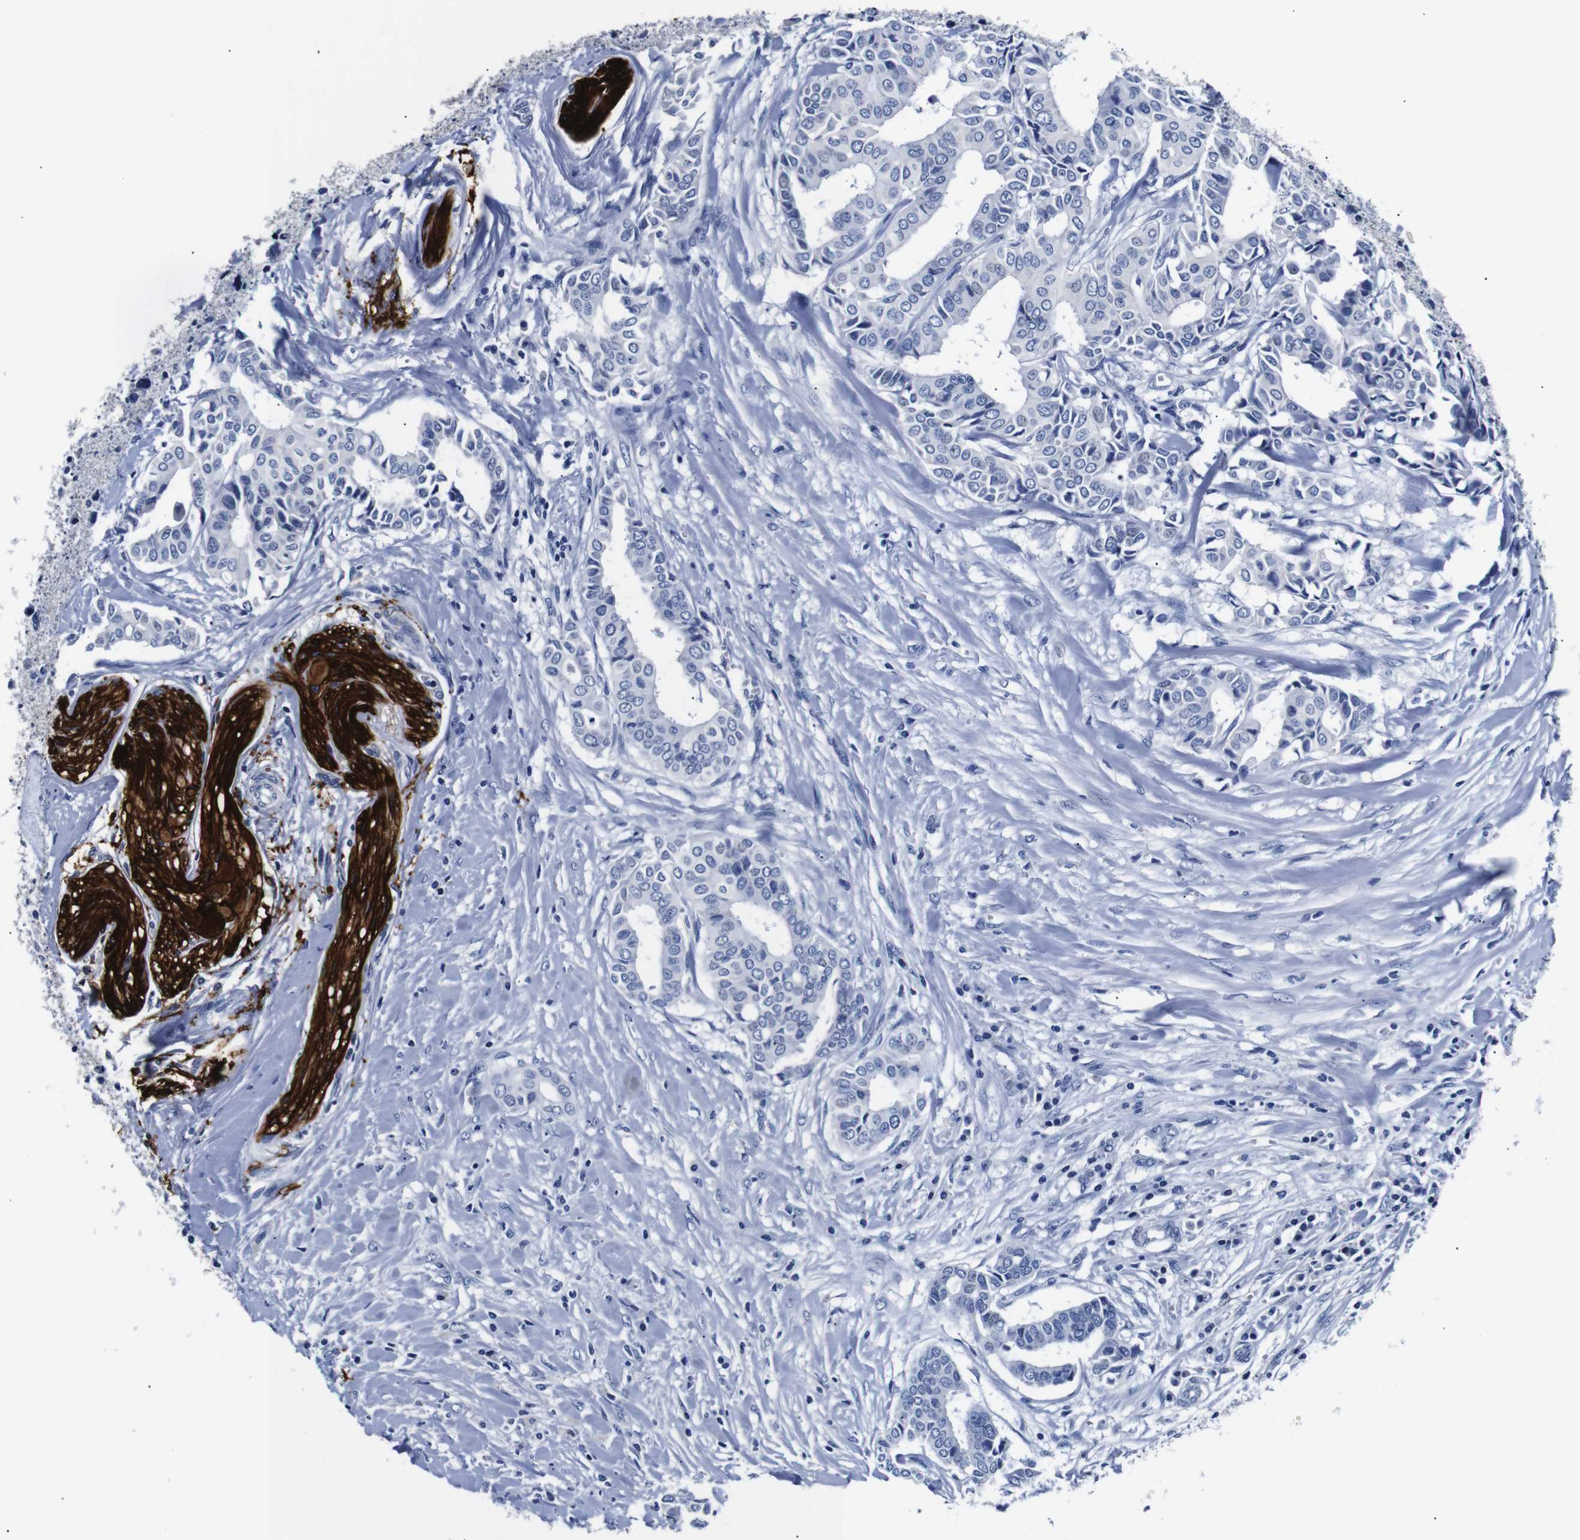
{"staining": {"intensity": "negative", "quantity": "none", "location": "none"}, "tissue": "head and neck cancer", "cell_type": "Tumor cells", "image_type": "cancer", "snomed": [{"axis": "morphology", "description": "Adenocarcinoma, NOS"}, {"axis": "topography", "description": "Salivary gland"}, {"axis": "topography", "description": "Head-Neck"}], "caption": "Head and neck cancer (adenocarcinoma) was stained to show a protein in brown. There is no significant staining in tumor cells.", "gene": "GAP43", "patient": {"sex": "female", "age": 59}}